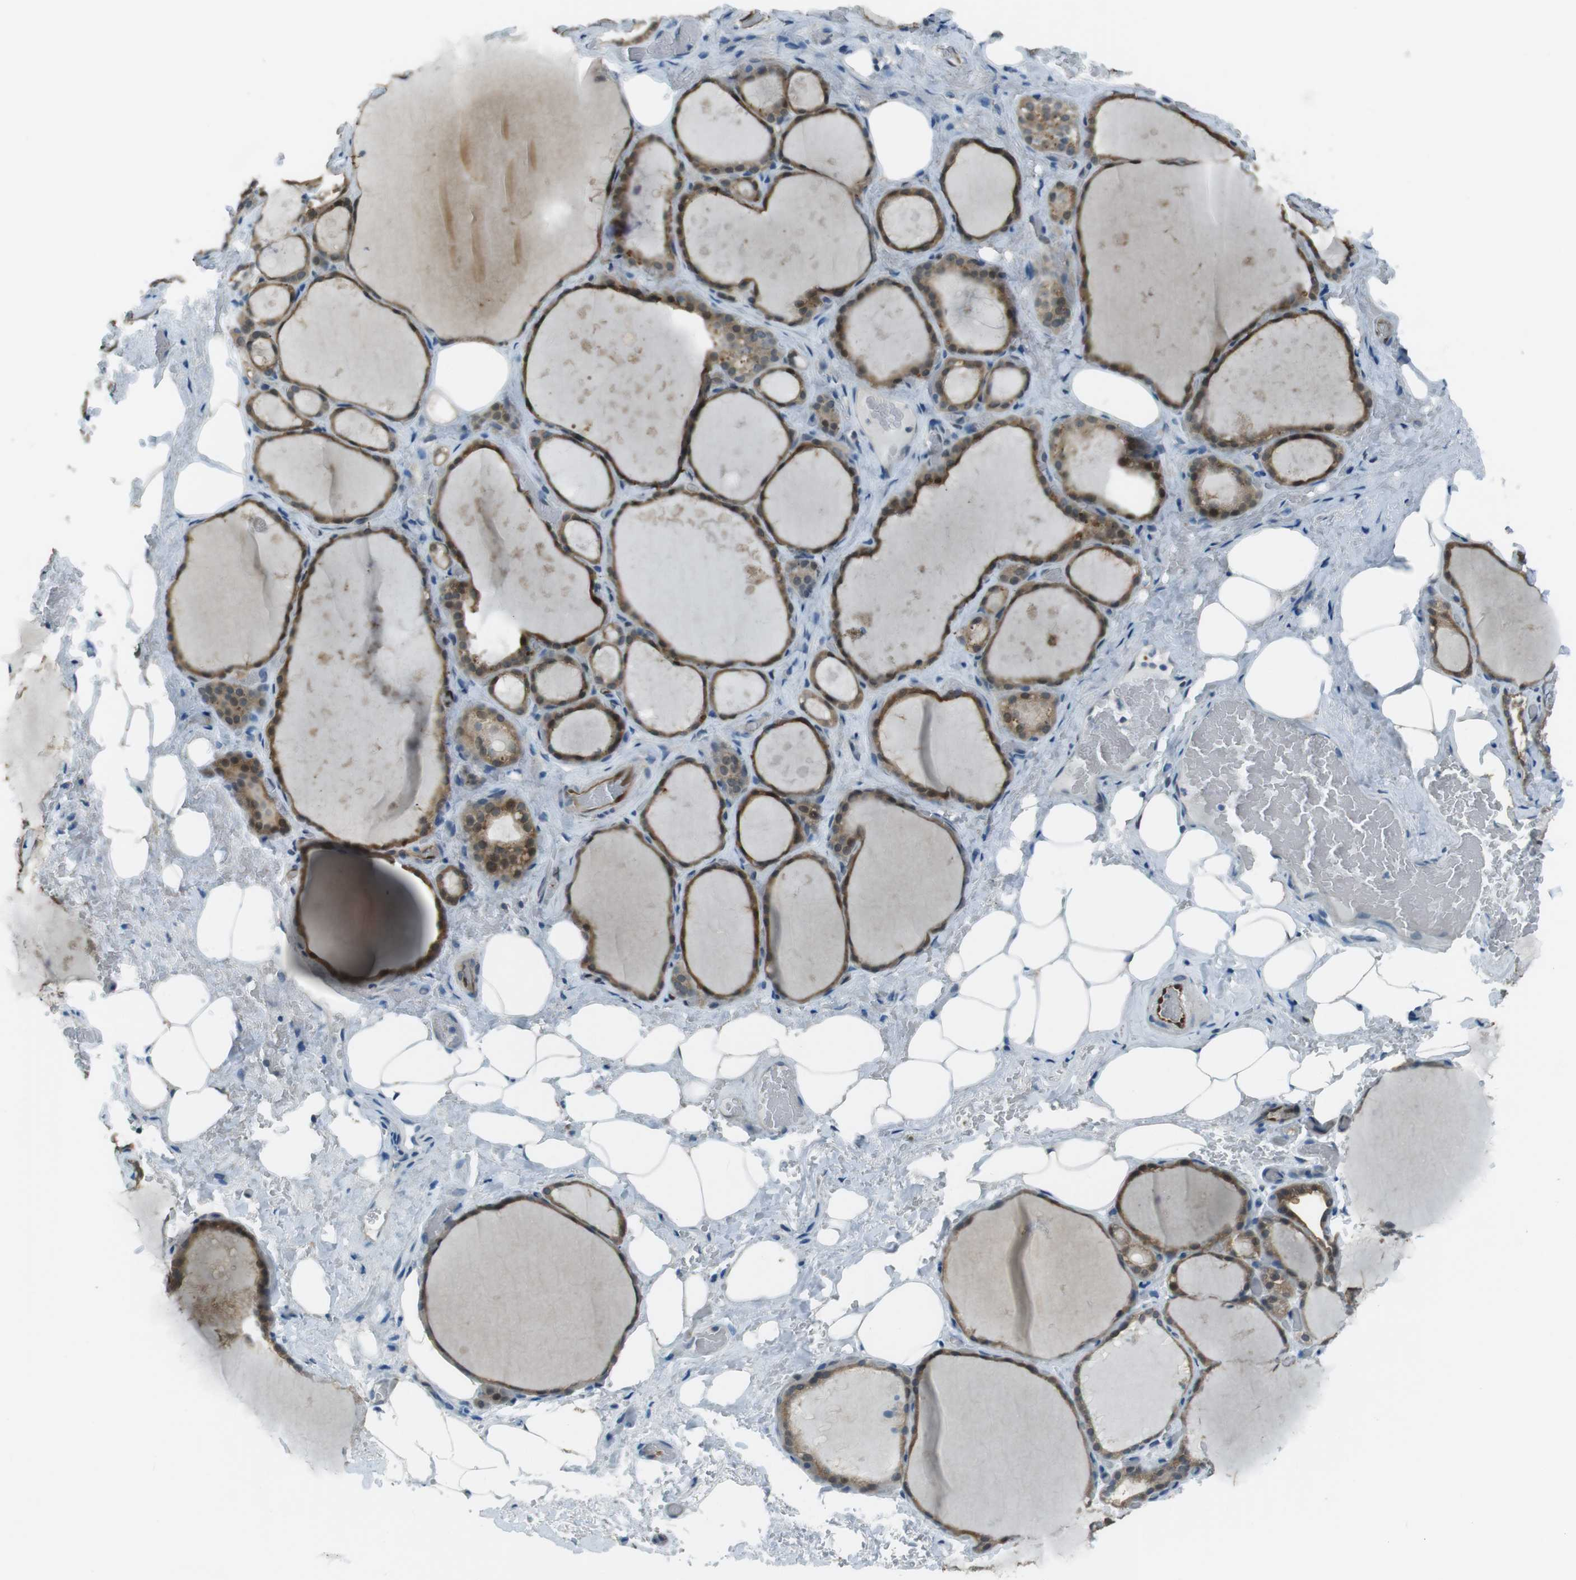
{"staining": {"intensity": "moderate", "quantity": ">75%", "location": "cytoplasmic/membranous,nuclear"}, "tissue": "thyroid gland", "cell_type": "Glandular cells", "image_type": "normal", "snomed": [{"axis": "morphology", "description": "Normal tissue, NOS"}, {"axis": "topography", "description": "Thyroid gland"}], "caption": "IHC of unremarkable thyroid gland exhibits medium levels of moderate cytoplasmic/membranous,nuclear expression in approximately >75% of glandular cells.", "gene": "MFAP3", "patient": {"sex": "male", "age": 61}}